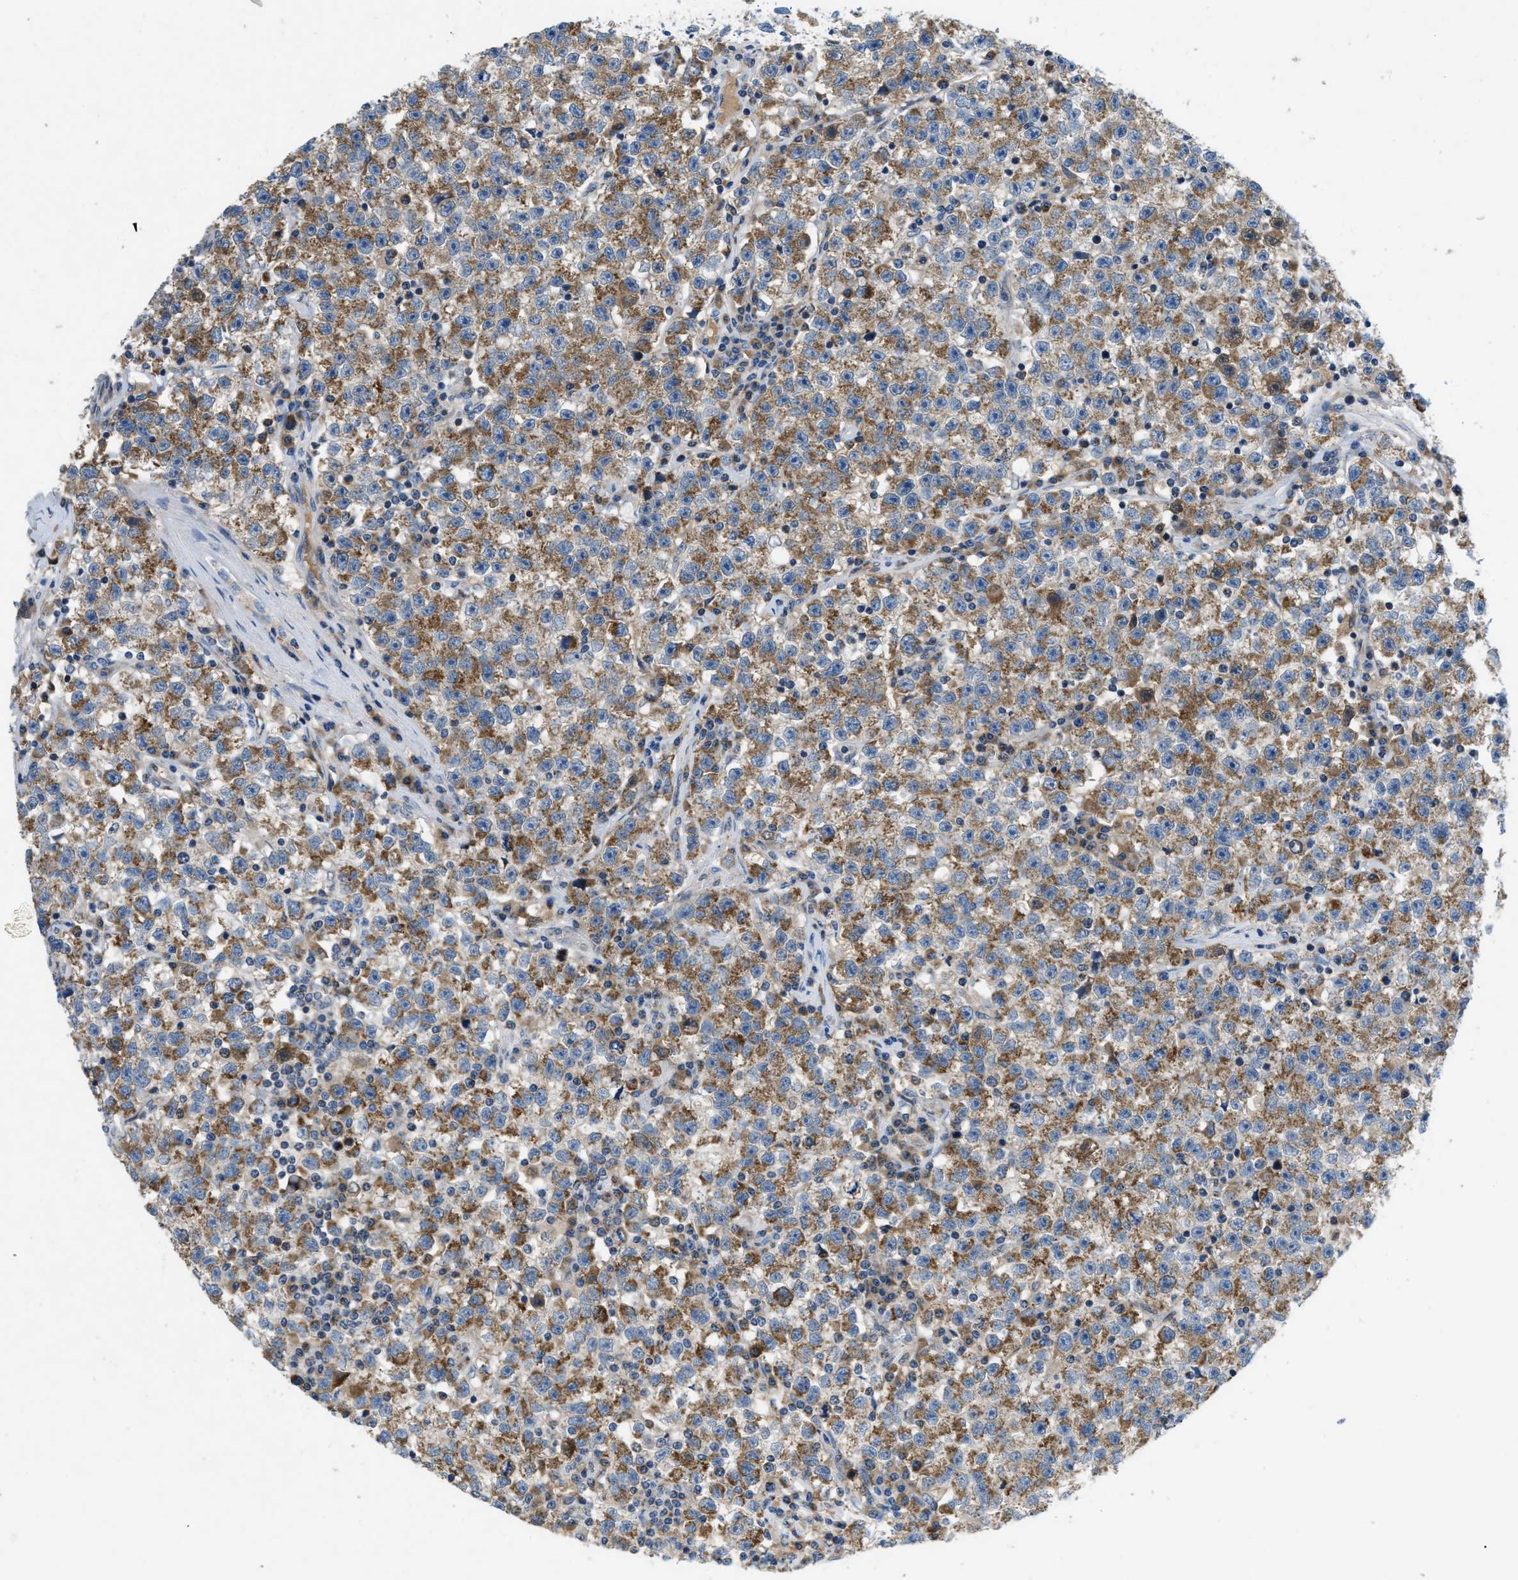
{"staining": {"intensity": "moderate", "quantity": ">75%", "location": "cytoplasmic/membranous"}, "tissue": "testis cancer", "cell_type": "Tumor cells", "image_type": "cancer", "snomed": [{"axis": "morphology", "description": "Seminoma, NOS"}, {"axis": "topography", "description": "Testis"}], "caption": "Approximately >75% of tumor cells in human testis seminoma reveal moderate cytoplasmic/membranous protein staining as visualized by brown immunohistochemical staining.", "gene": "PNKD", "patient": {"sex": "male", "age": 22}}